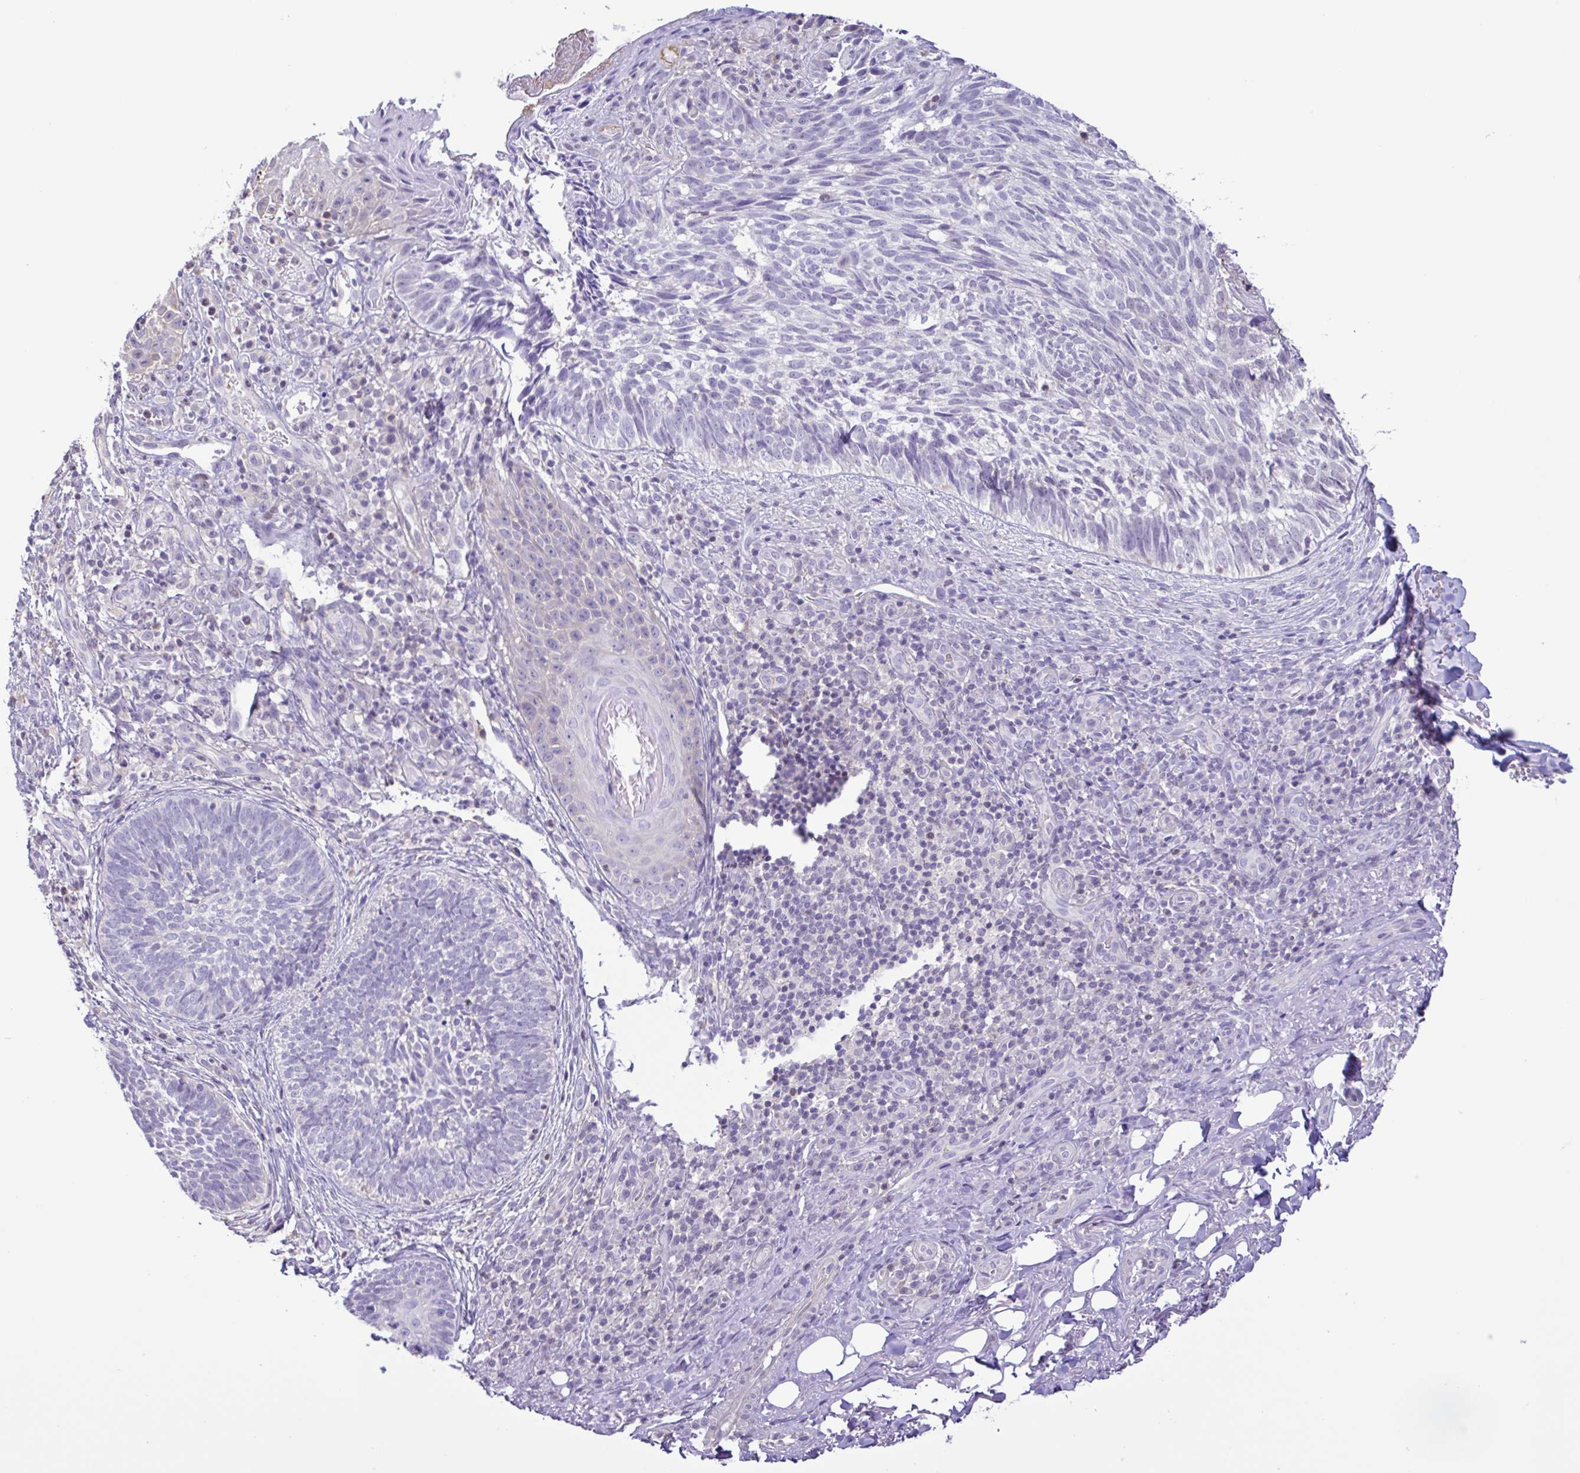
{"staining": {"intensity": "negative", "quantity": "none", "location": "none"}, "tissue": "skin cancer", "cell_type": "Tumor cells", "image_type": "cancer", "snomed": [{"axis": "morphology", "description": "Basal cell carcinoma"}, {"axis": "topography", "description": "Skin"}], "caption": "Tumor cells are negative for protein expression in human skin basal cell carcinoma.", "gene": "CYP17A1", "patient": {"sex": "male", "age": 65}}